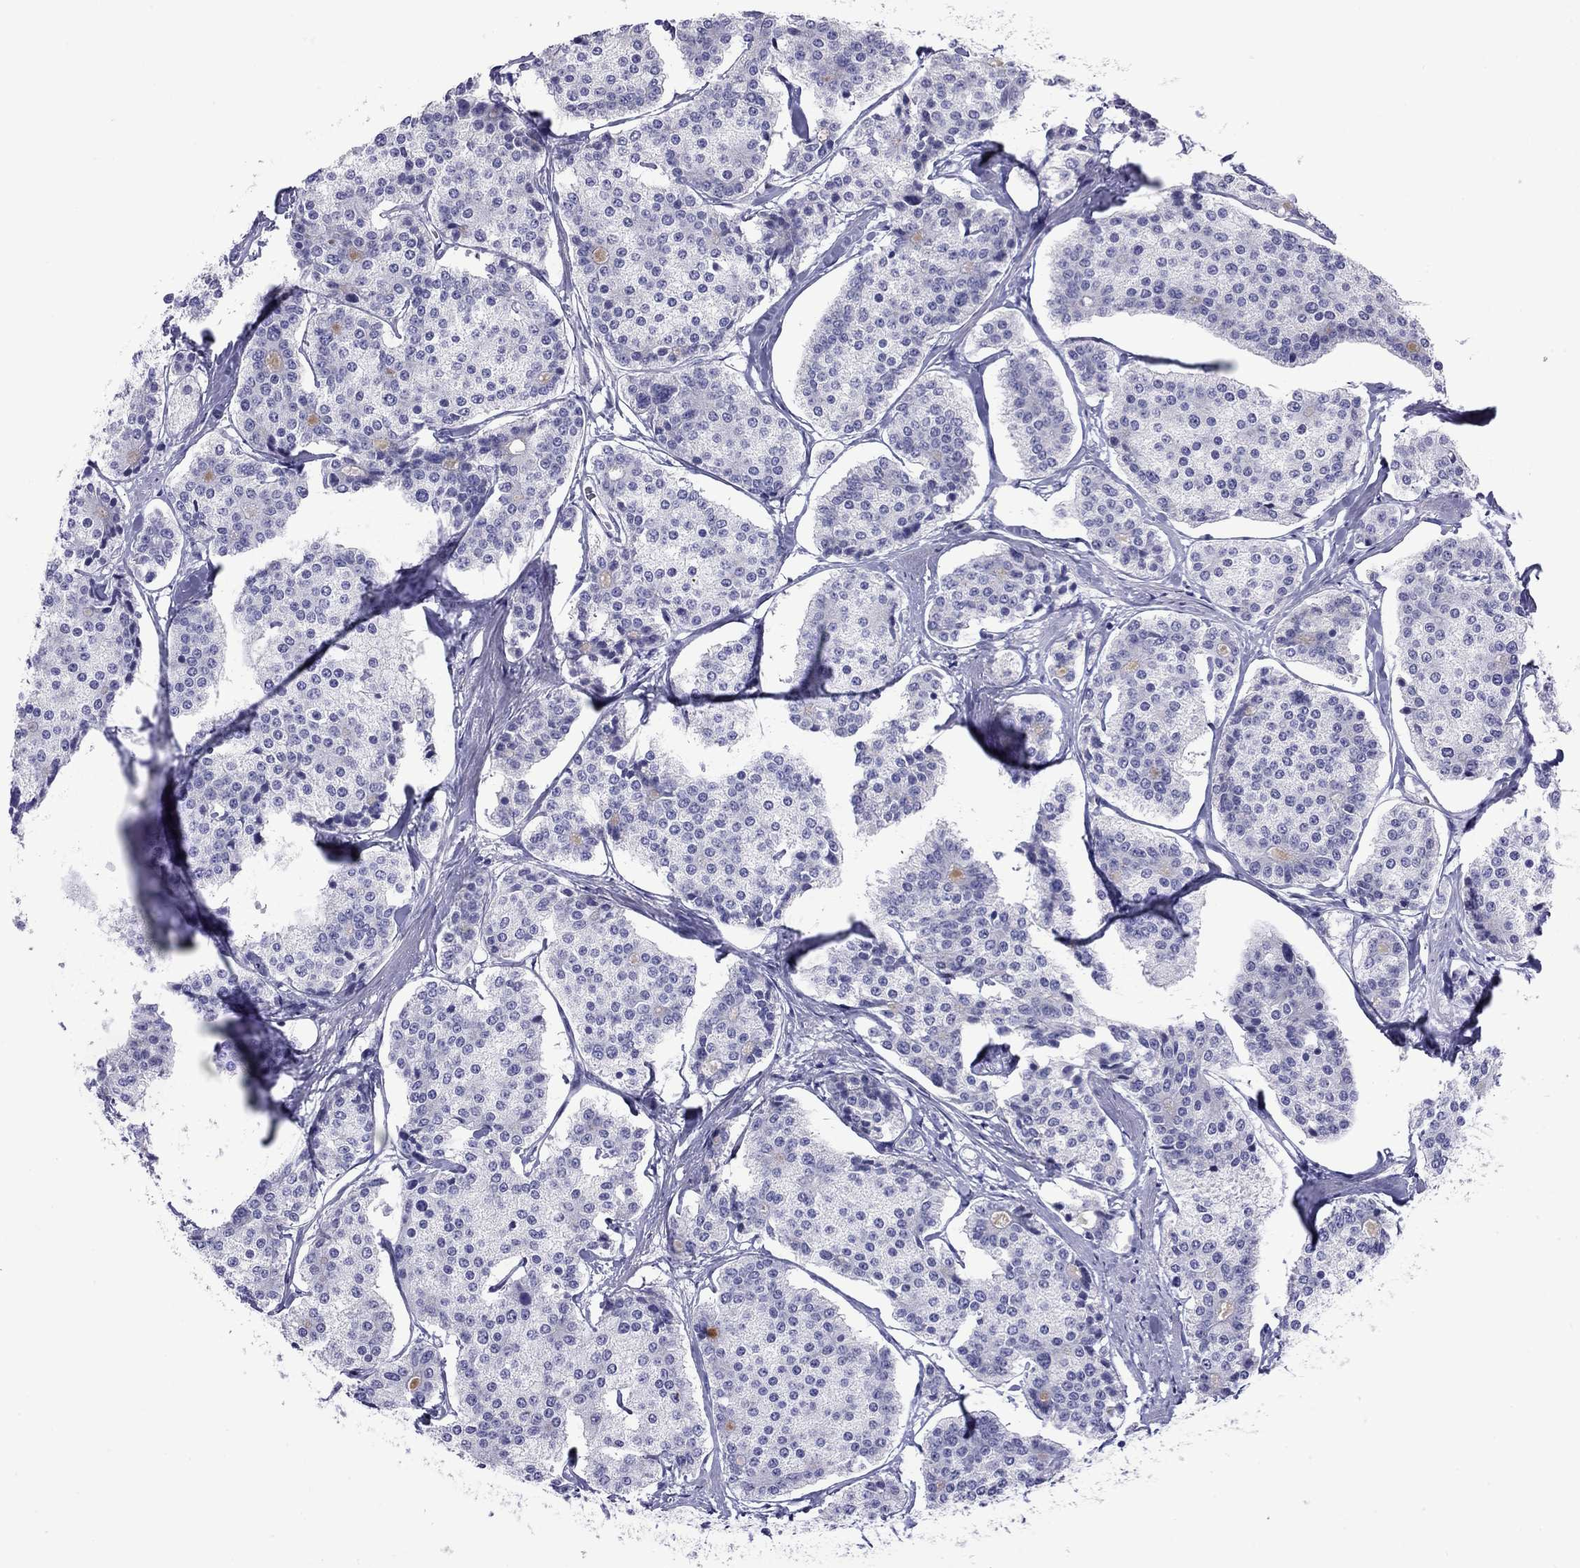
{"staining": {"intensity": "negative", "quantity": "none", "location": "none"}, "tissue": "carcinoid", "cell_type": "Tumor cells", "image_type": "cancer", "snomed": [{"axis": "morphology", "description": "Carcinoid, malignant, NOS"}, {"axis": "topography", "description": "Small intestine"}], "caption": "Tumor cells show no significant expression in carcinoid.", "gene": "CMYA5", "patient": {"sex": "female", "age": 65}}